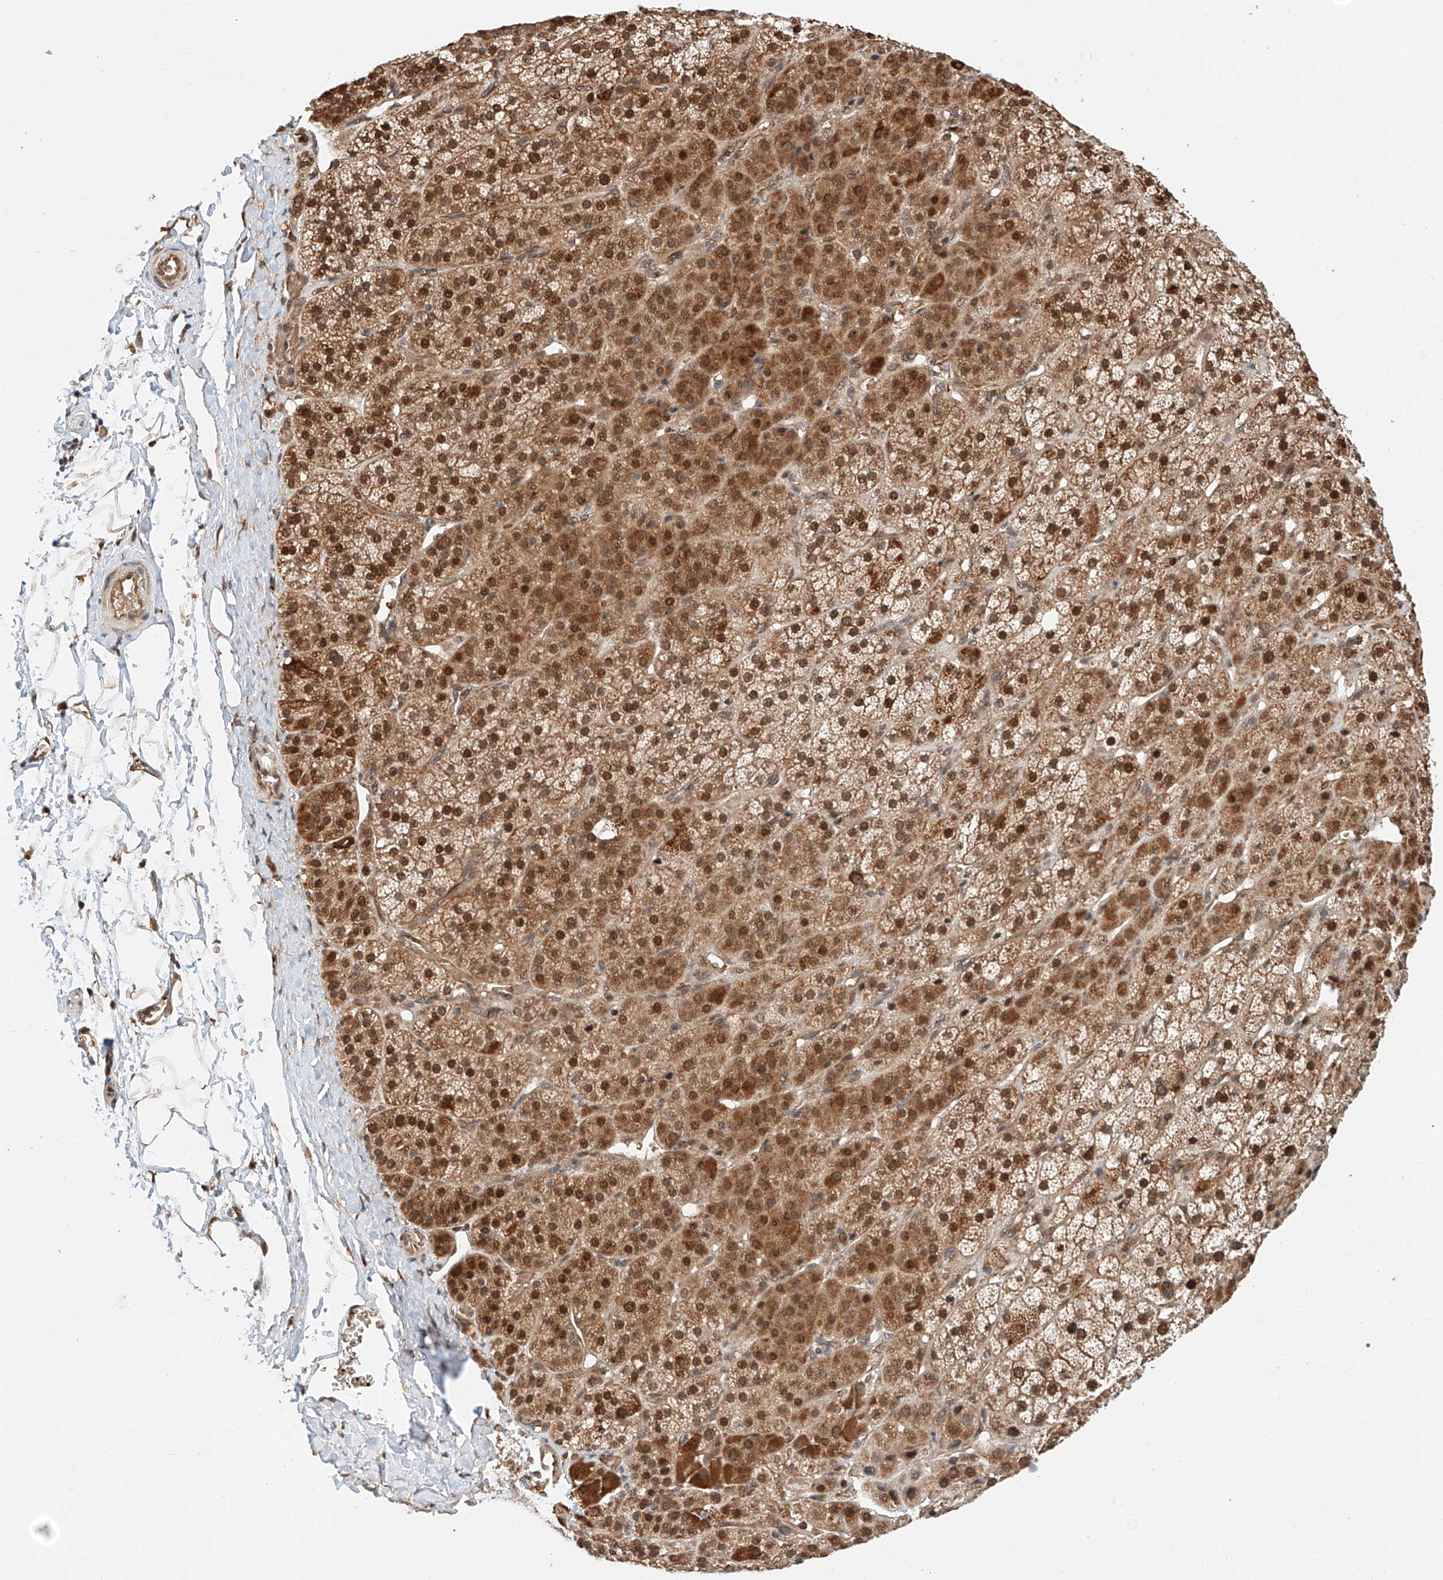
{"staining": {"intensity": "moderate", "quantity": ">75%", "location": "cytoplasmic/membranous,nuclear"}, "tissue": "adrenal gland", "cell_type": "Glandular cells", "image_type": "normal", "snomed": [{"axis": "morphology", "description": "Normal tissue, NOS"}, {"axis": "topography", "description": "Adrenal gland"}], "caption": "Adrenal gland stained for a protein shows moderate cytoplasmic/membranous,nuclear positivity in glandular cells. The staining is performed using DAB (3,3'-diaminobenzidine) brown chromogen to label protein expression. The nuclei are counter-stained blue using hematoxylin.", "gene": "THTPA", "patient": {"sex": "female", "age": 57}}